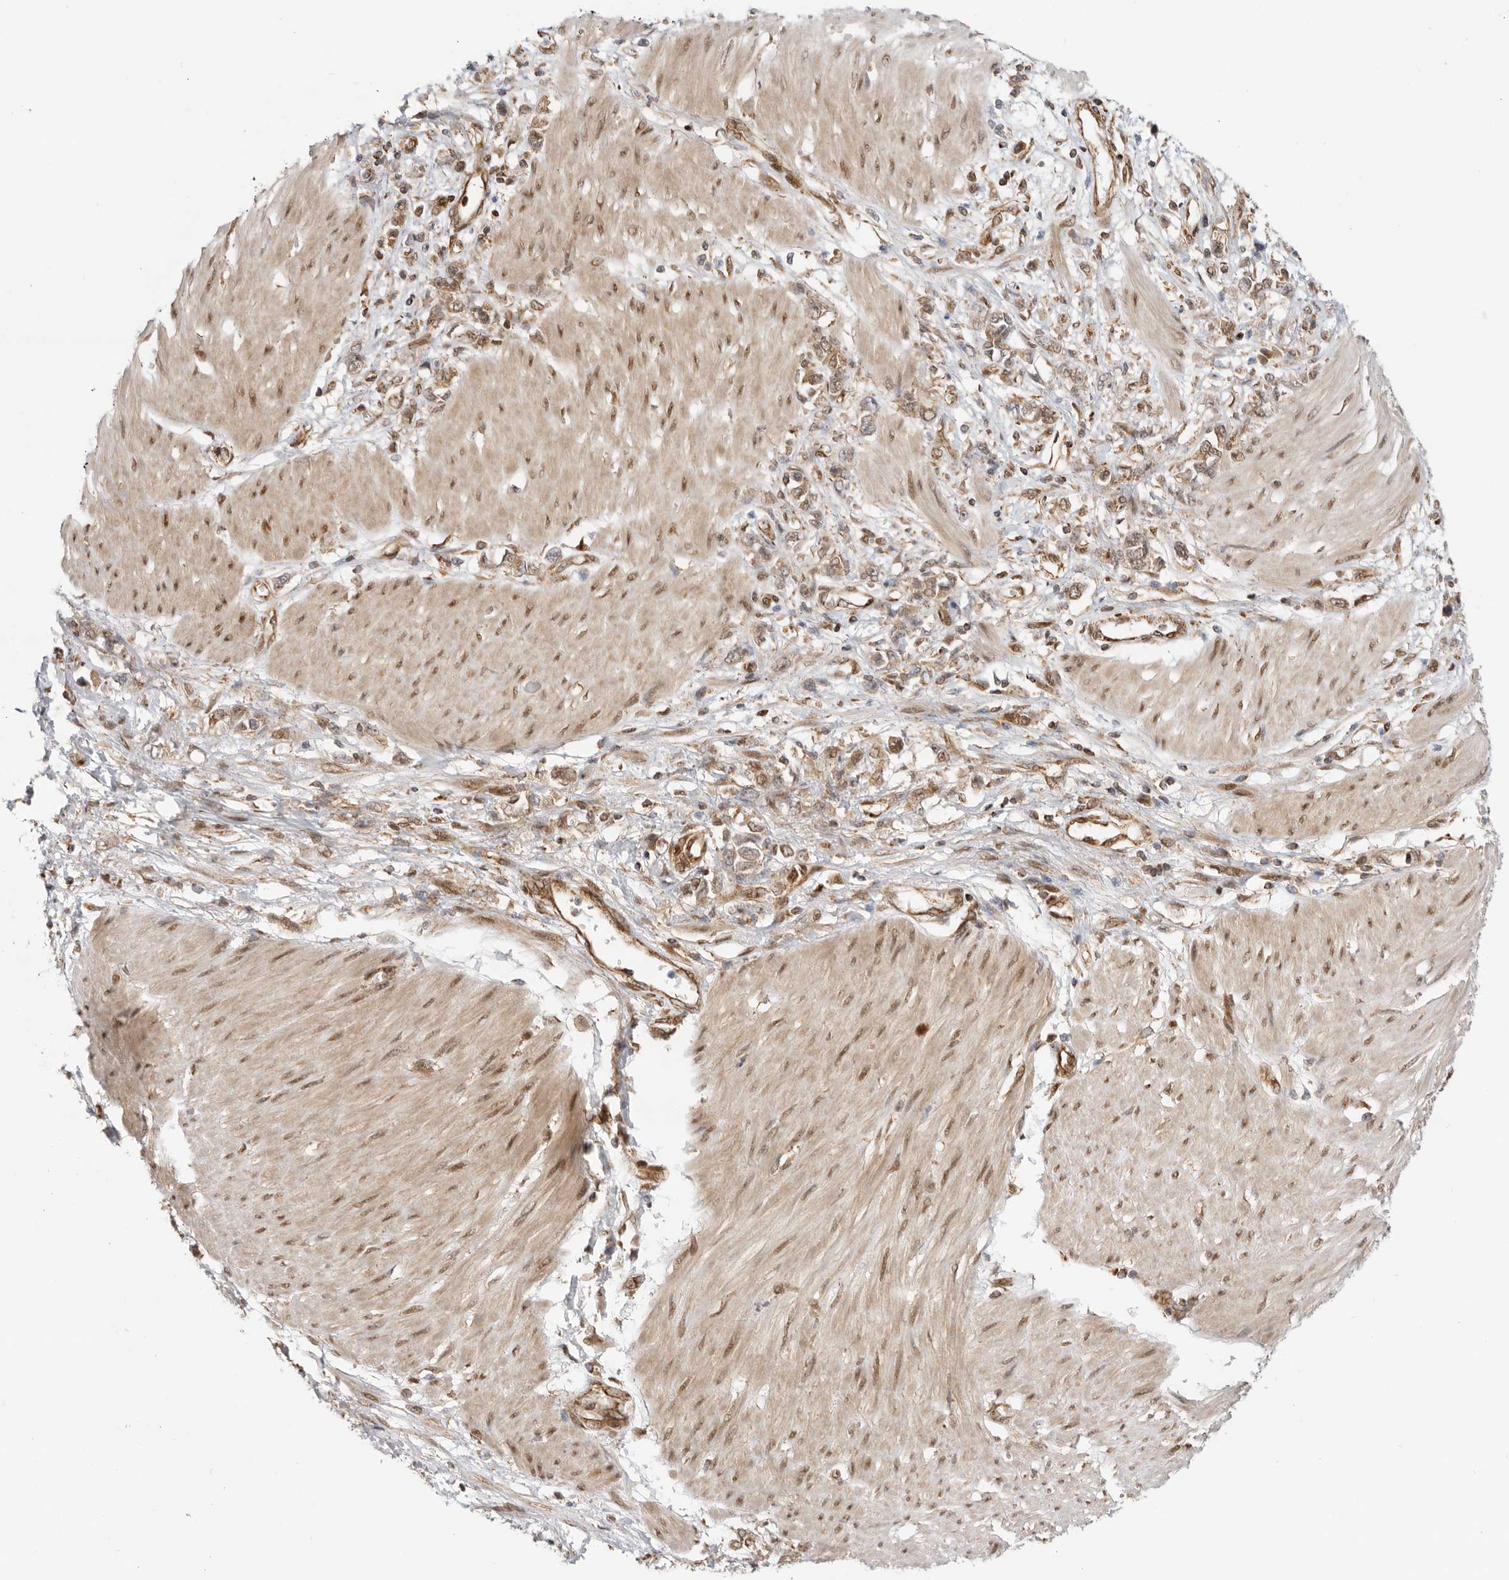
{"staining": {"intensity": "moderate", "quantity": ">75%", "location": "cytoplasmic/membranous"}, "tissue": "stomach cancer", "cell_type": "Tumor cells", "image_type": "cancer", "snomed": [{"axis": "morphology", "description": "Adenocarcinoma, NOS"}, {"axis": "topography", "description": "Stomach"}], "caption": "This image shows immunohistochemistry (IHC) staining of stomach cancer (adenocarcinoma), with medium moderate cytoplasmic/membranous positivity in about >75% of tumor cells.", "gene": "DCAF8", "patient": {"sex": "female", "age": 76}}